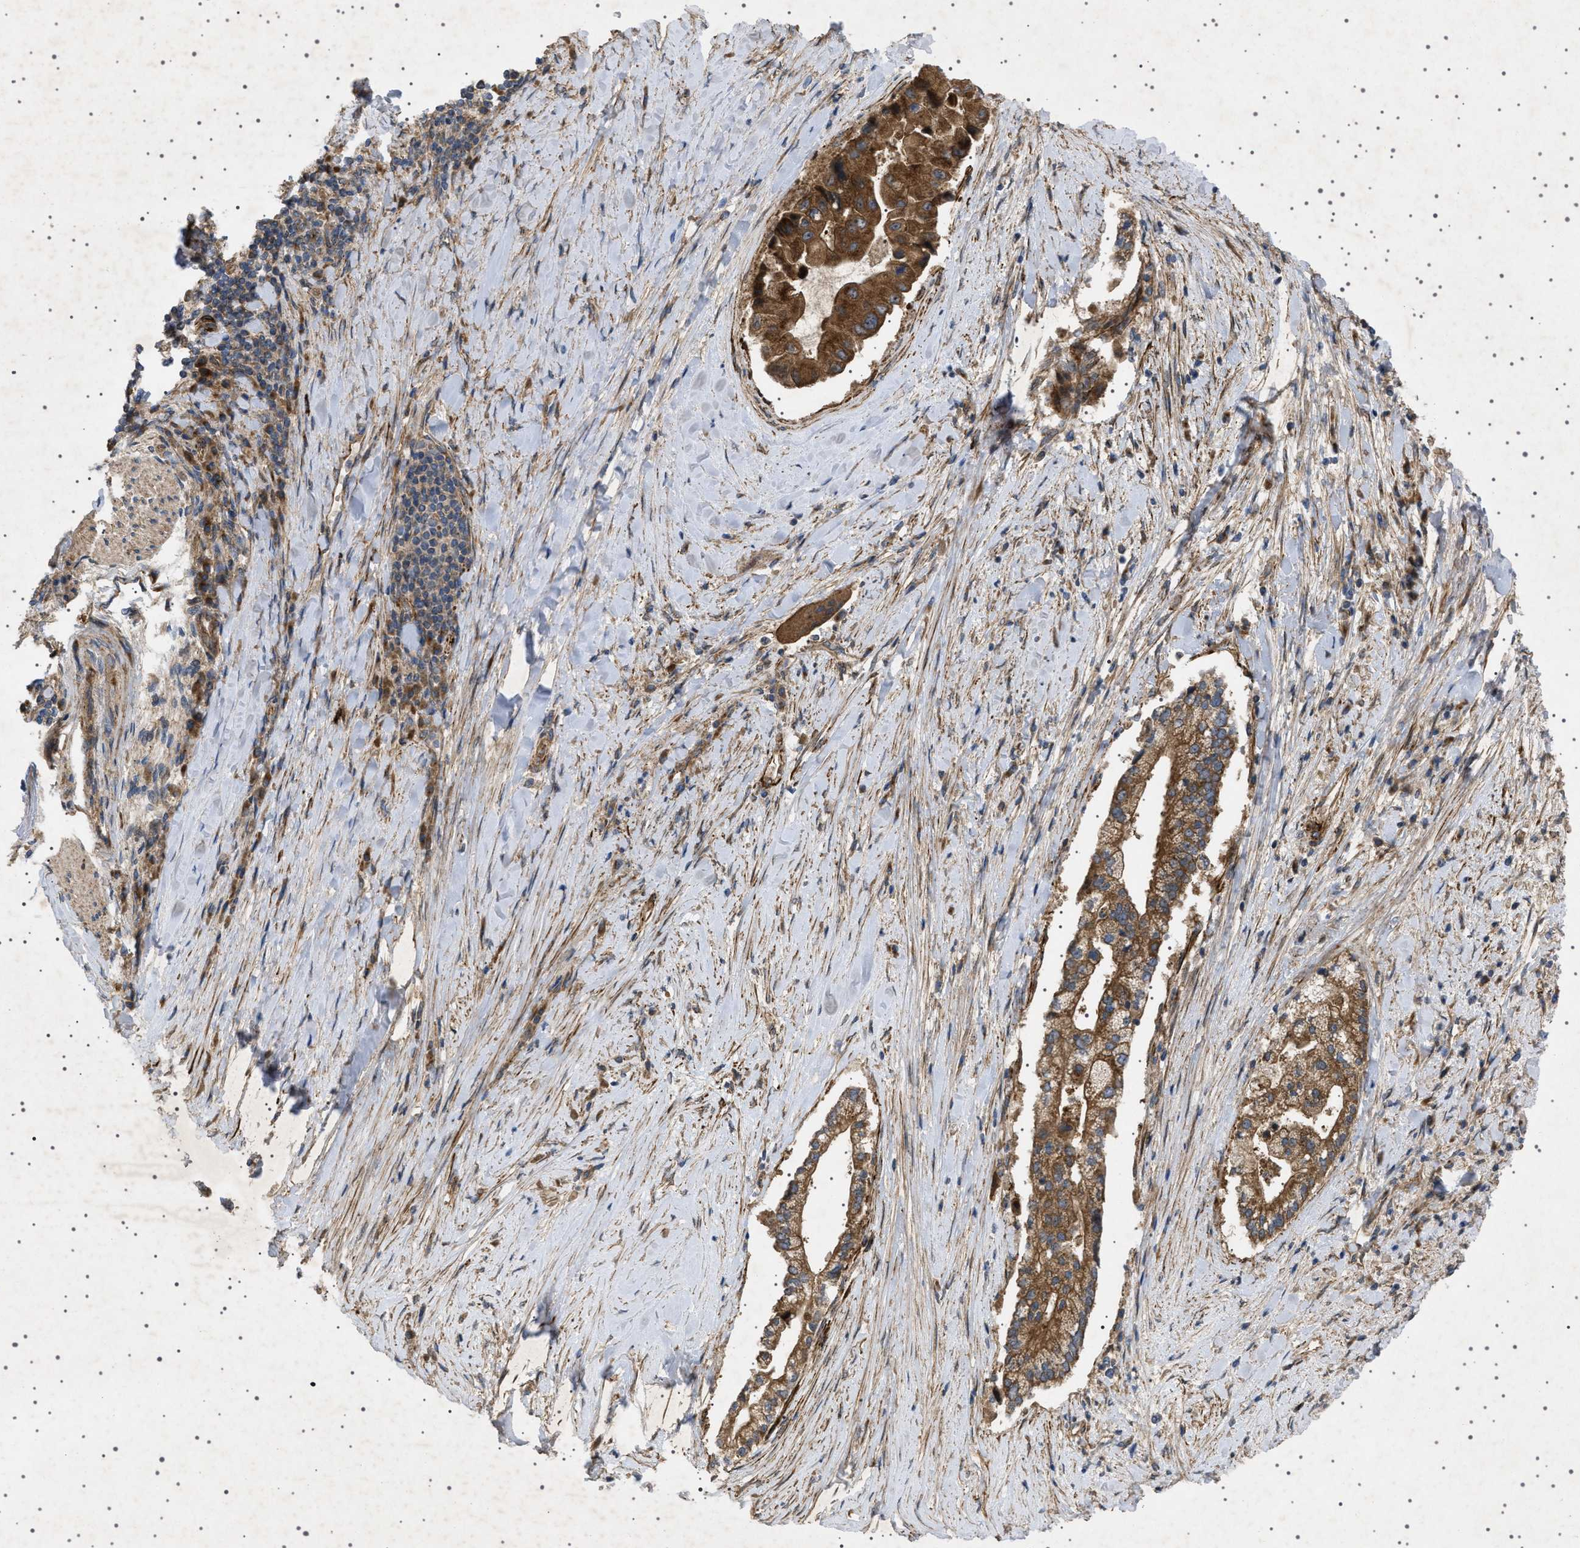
{"staining": {"intensity": "strong", "quantity": ">75%", "location": "cytoplasmic/membranous"}, "tissue": "liver cancer", "cell_type": "Tumor cells", "image_type": "cancer", "snomed": [{"axis": "morphology", "description": "Cholangiocarcinoma"}, {"axis": "topography", "description": "Liver"}], "caption": "There is high levels of strong cytoplasmic/membranous positivity in tumor cells of cholangiocarcinoma (liver), as demonstrated by immunohistochemical staining (brown color).", "gene": "CCDC186", "patient": {"sex": "male", "age": 50}}